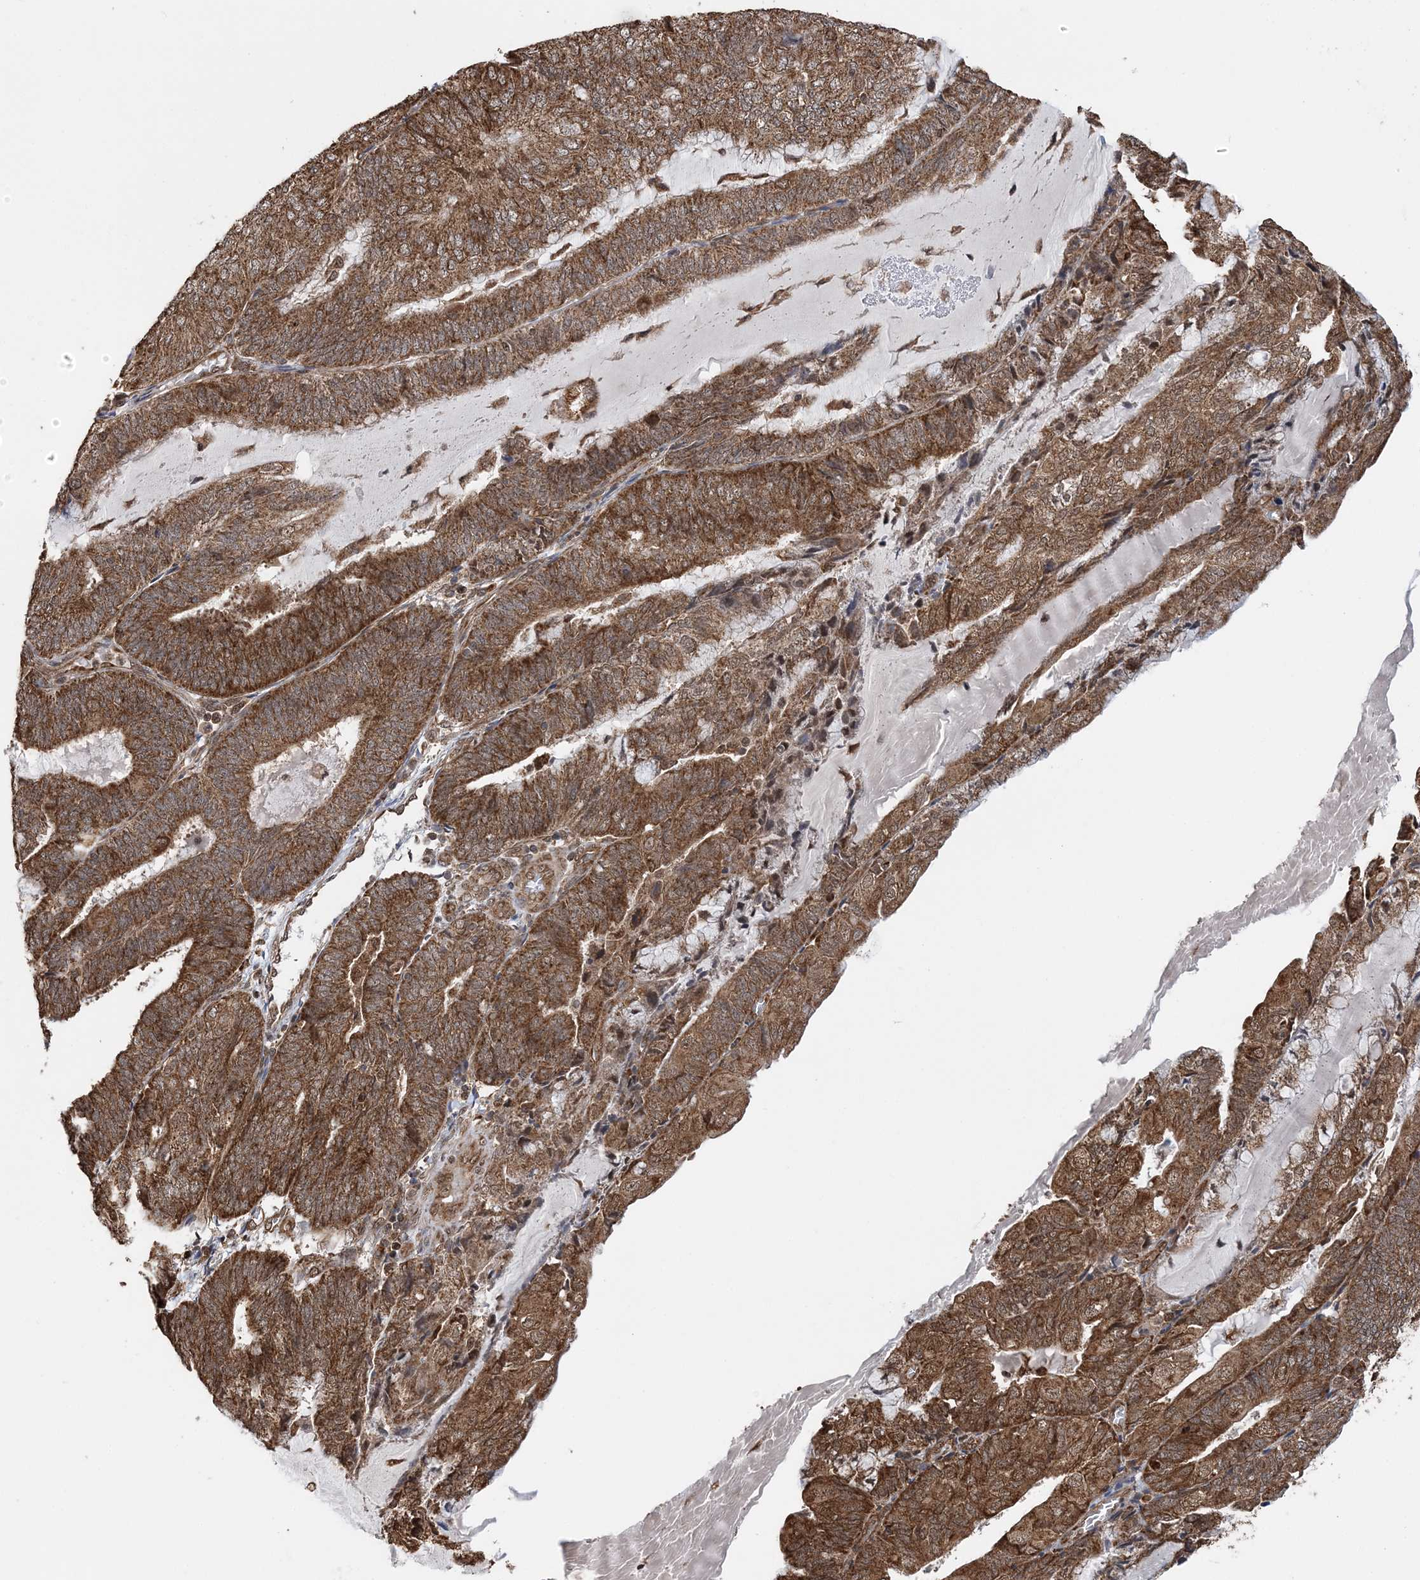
{"staining": {"intensity": "moderate", "quantity": ">75%", "location": "cytoplasmic/membranous"}, "tissue": "endometrial cancer", "cell_type": "Tumor cells", "image_type": "cancer", "snomed": [{"axis": "morphology", "description": "Adenocarcinoma, NOS"}, {"axis": "topography", "description": "Endometrium"}], "caption": "IHC image of neoplastic tissue: human endometrial adenocarcinoma stained using IHC exhibits medium levels of moderate protein expression localized specifically in the cytoplasmic/membranous of tumor cells, appearing as a cytoplasmic/membranous brown color.", "gene": "PCBP1", "patient": {"sex": "female", "age": 81}}